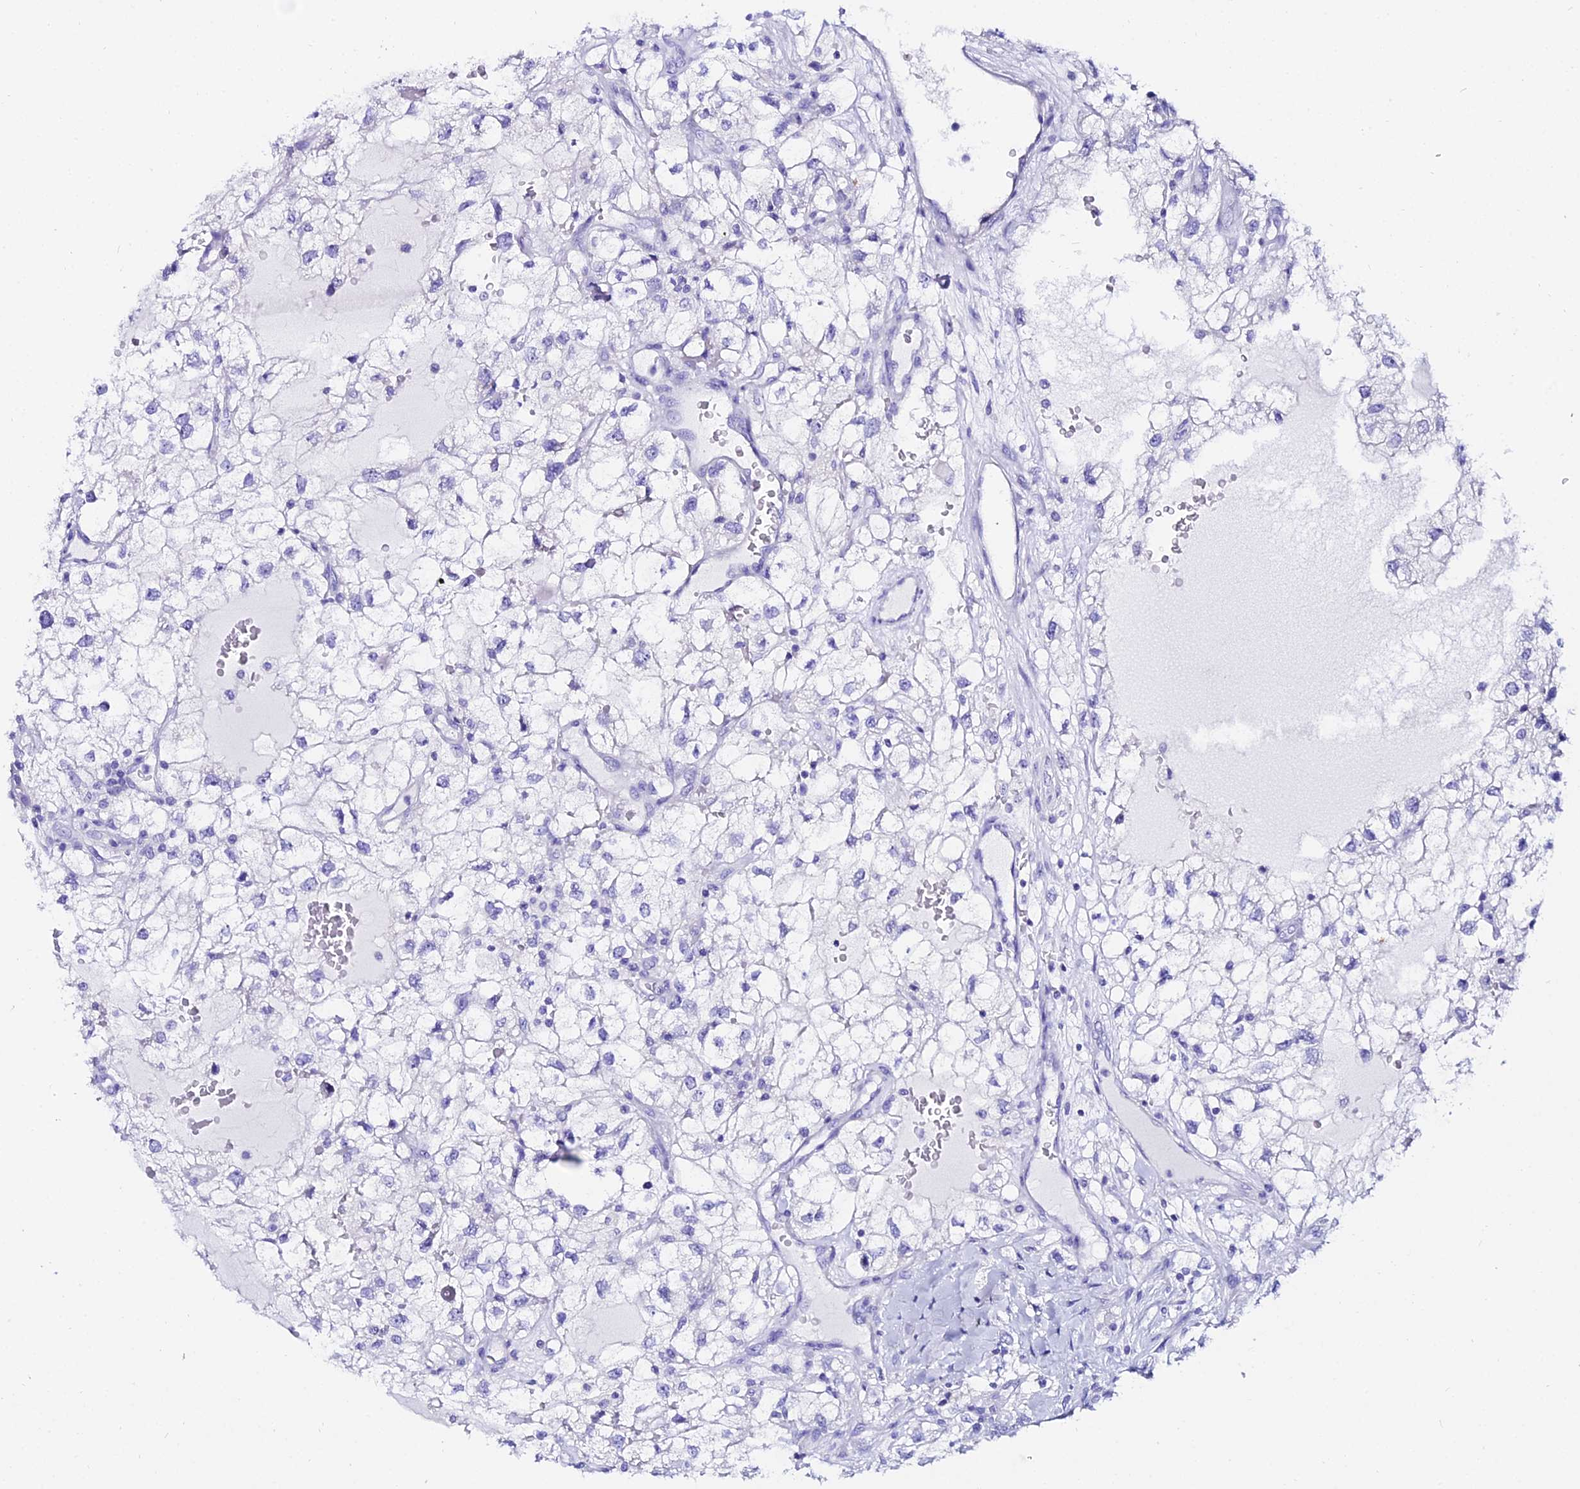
{"staining": {"intensity": "negative", "quantity": "none", "location": "none"}, "tissue": "renal cancer", "cell_type": "Tumor cells", "image_type": "cancer", "snomed": [{"axis": "morphology", "description": "Adenocarcinoma, NOS"}, {"axis": "topography", "description": "Kidney"}], "caption": "A micrograph of adenocarcinoma (renal) stained for a protein displays no brown staining in tumor cells. (DAB immunohistochemistry visualized using brightfield microscopy, high magnification).", "gene": "OR4D5", "patient": {"sex": "male", "age": 59}}